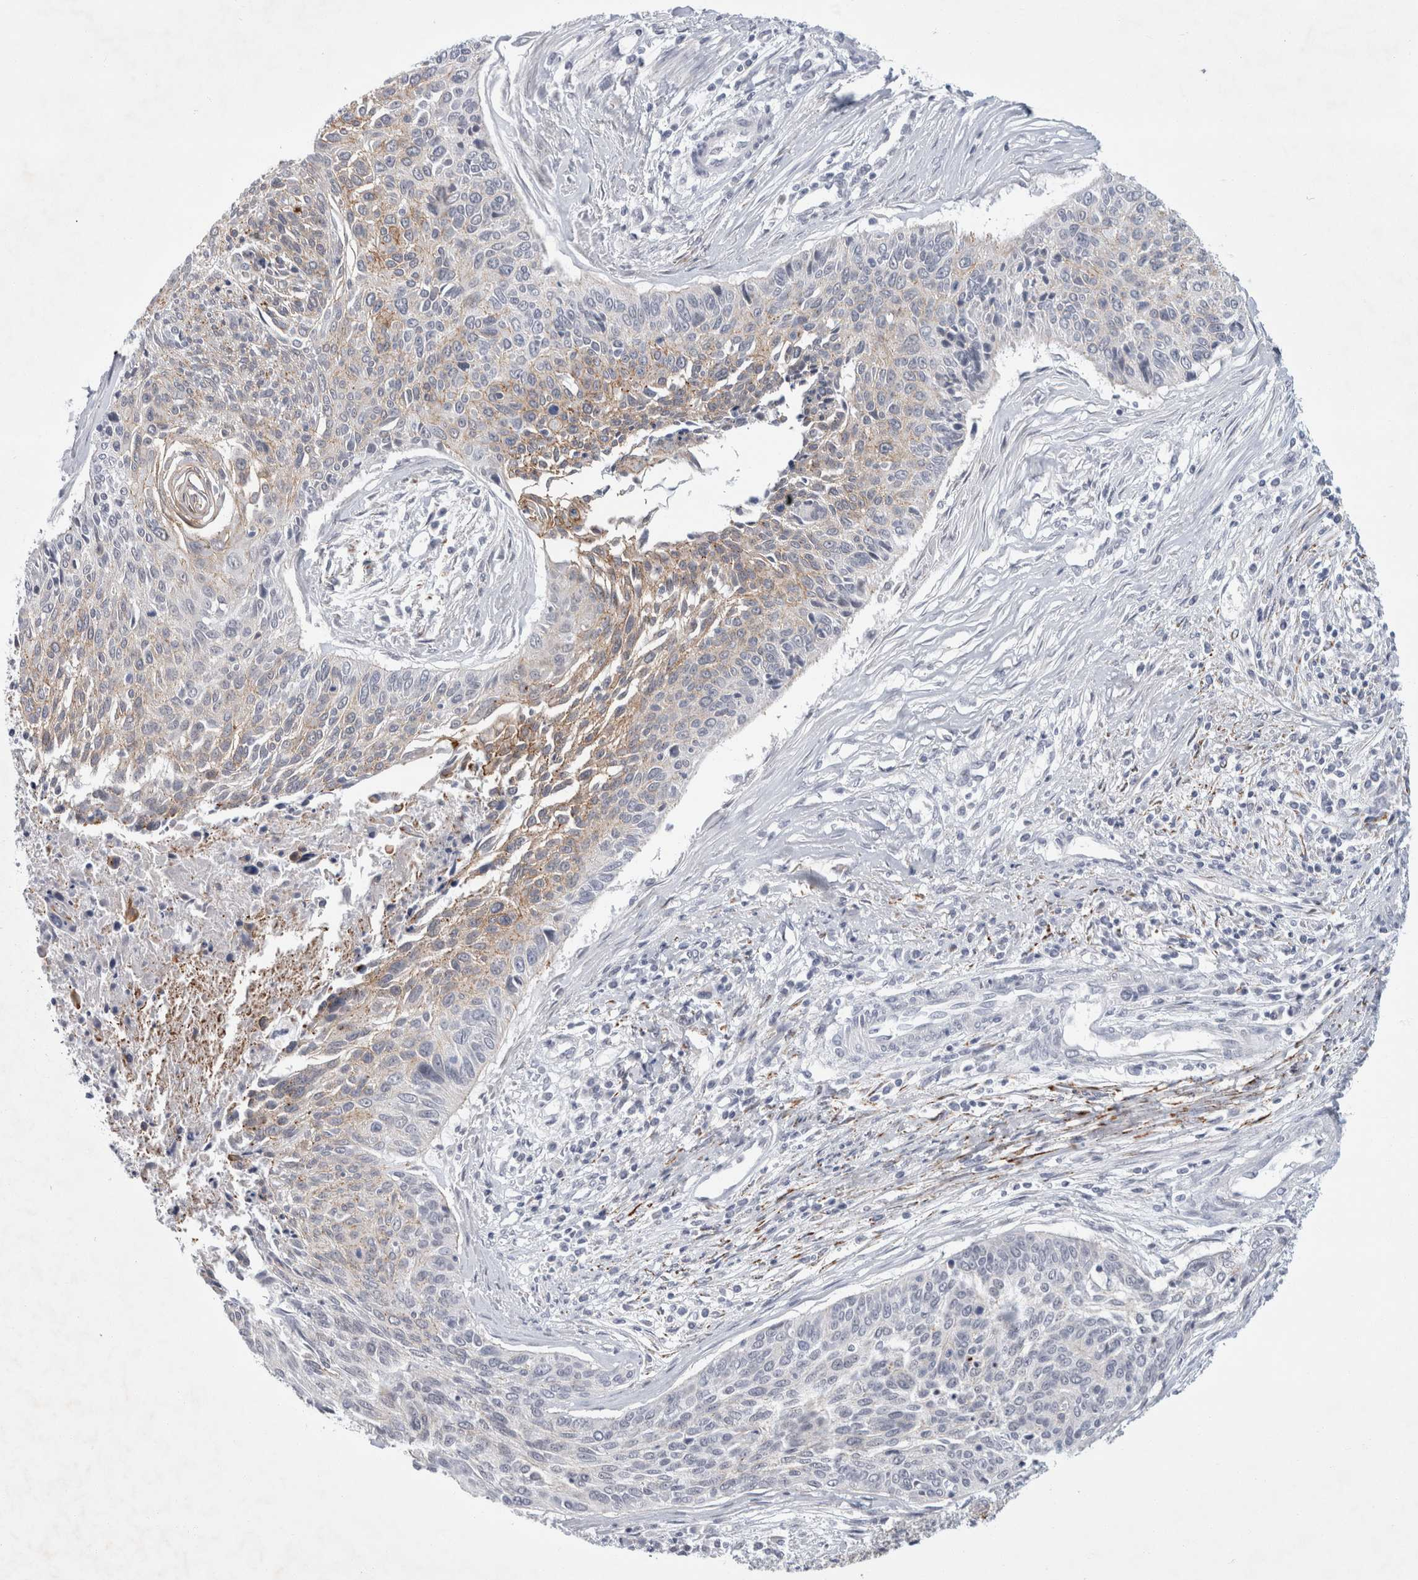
{"staining": {"intensity": "moderate", "quantity": "<25%", "location": "cytoplasmic/membranous"}, "tissue": "cervical cancer", "cell_type": "Tumor cells", "image_type": "cancer", "snomed": [{"axis": "morphology", "description": "Squamous cell carcinoma, NOS"}, {"axis": "topography", "description": "Cervix"}], "caption": "Cervical cancer (squamous cell carcinoma) stained with DAB (3,3'-diaminobenzidine) immunohistochemistry (IHC) shows low levels of moderate cytoplasmic/membranous expression in approximately <25% of tumor cells.", "gene": "NIPA1", "patient": {"sex": "female", "age": 55}}